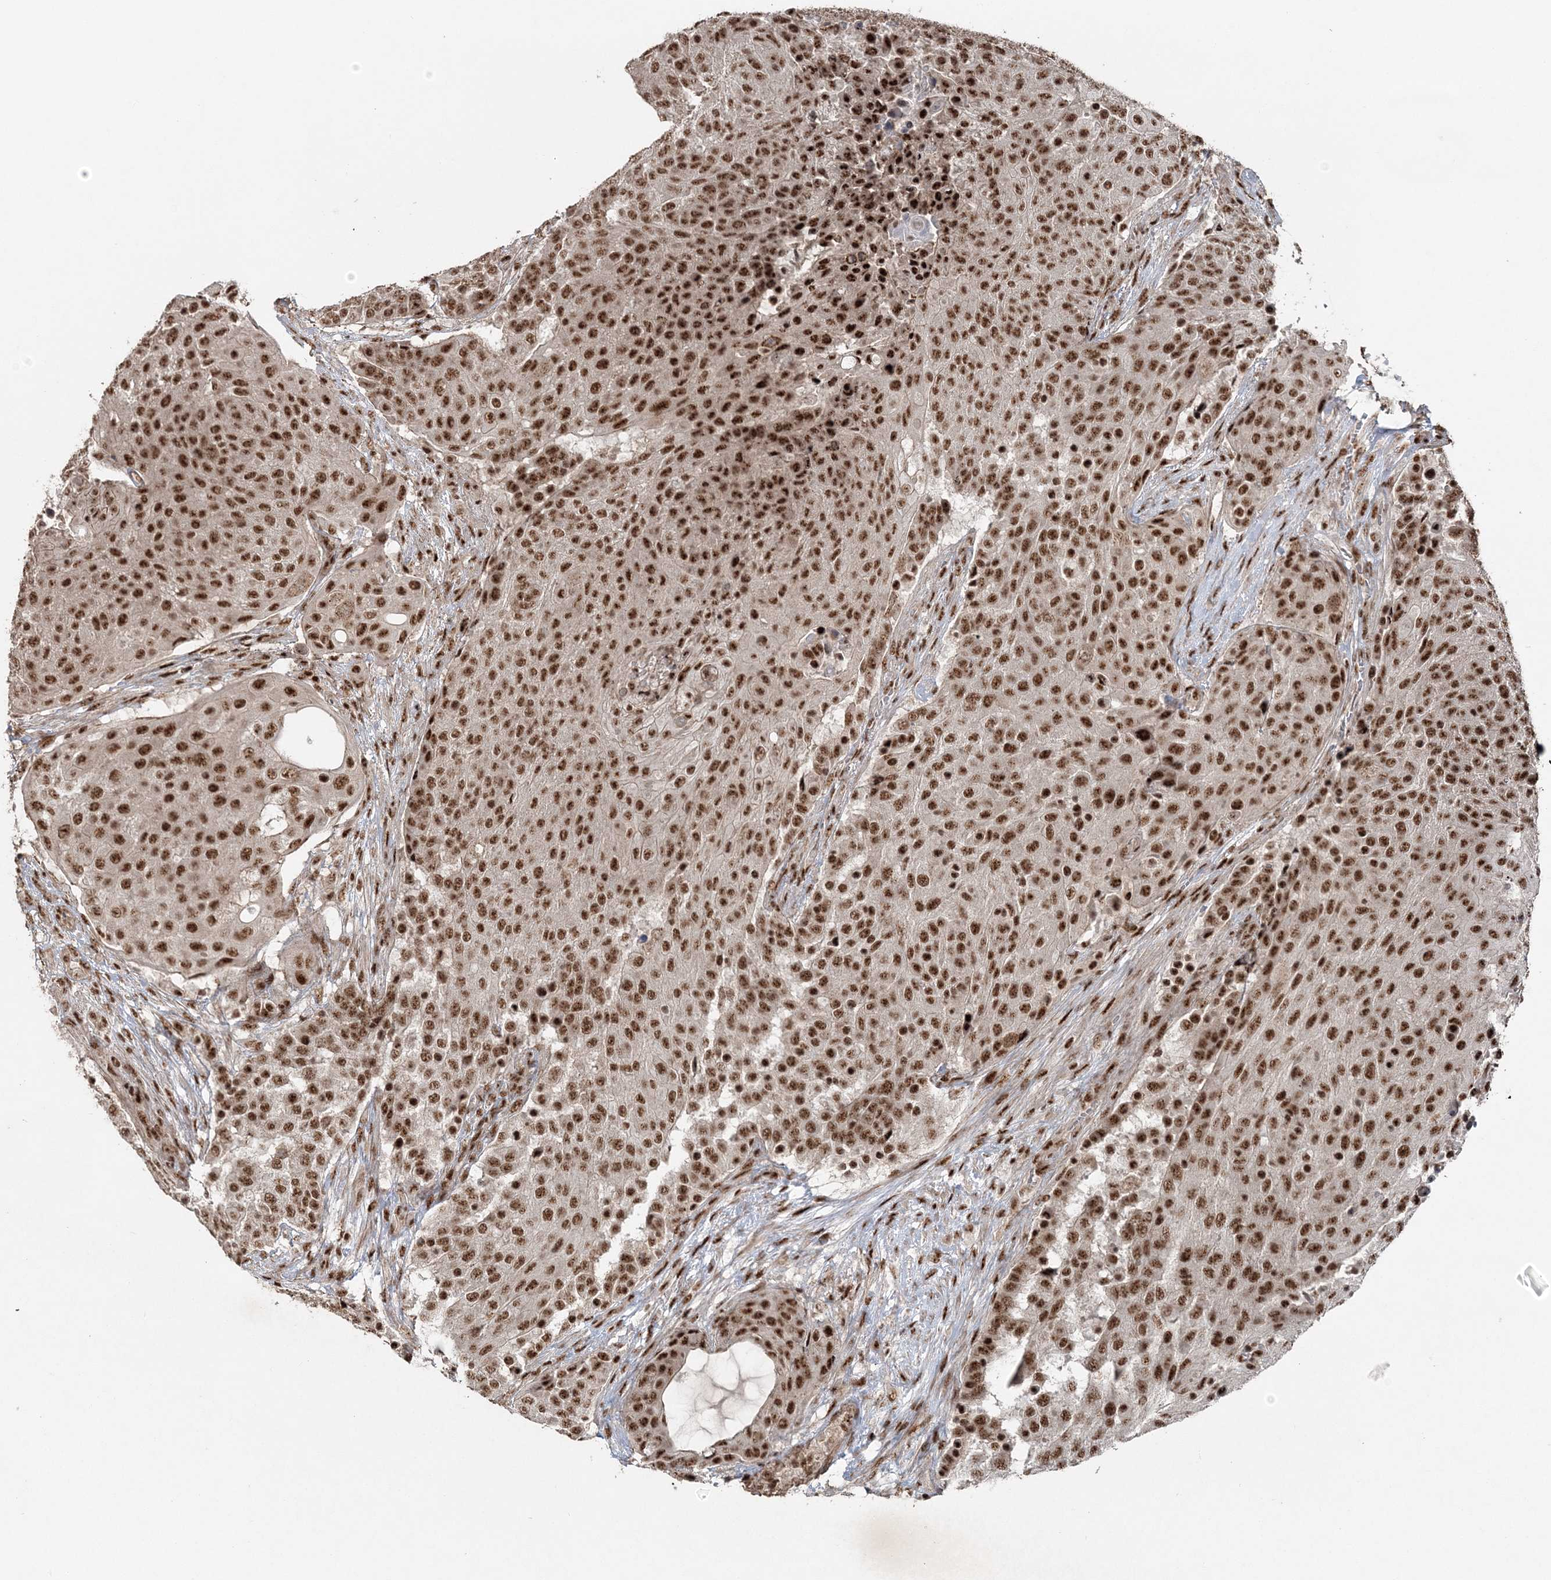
{"staining": {"intensity": "strong", "quantity": ">75%", "location": "nuclear"}, "tissue": "urothelial cancer", "cell_type": "Tumor cells", "image_type": "cancer", "snomed": [{"axis": "morphology", "description": "Urothelial carcinoma, High grade"}, {"axis": "topography", "description": "Urinary bladder"}], "caption": "Immunohistochemistry (IHC) (DAB) staining of human urothelial cancer demonstrates strong nuclear protein positivity in about >75% of tumor cells.", "gene": "EXOSC8", "patient": {"sex": "female", "age": 63}}